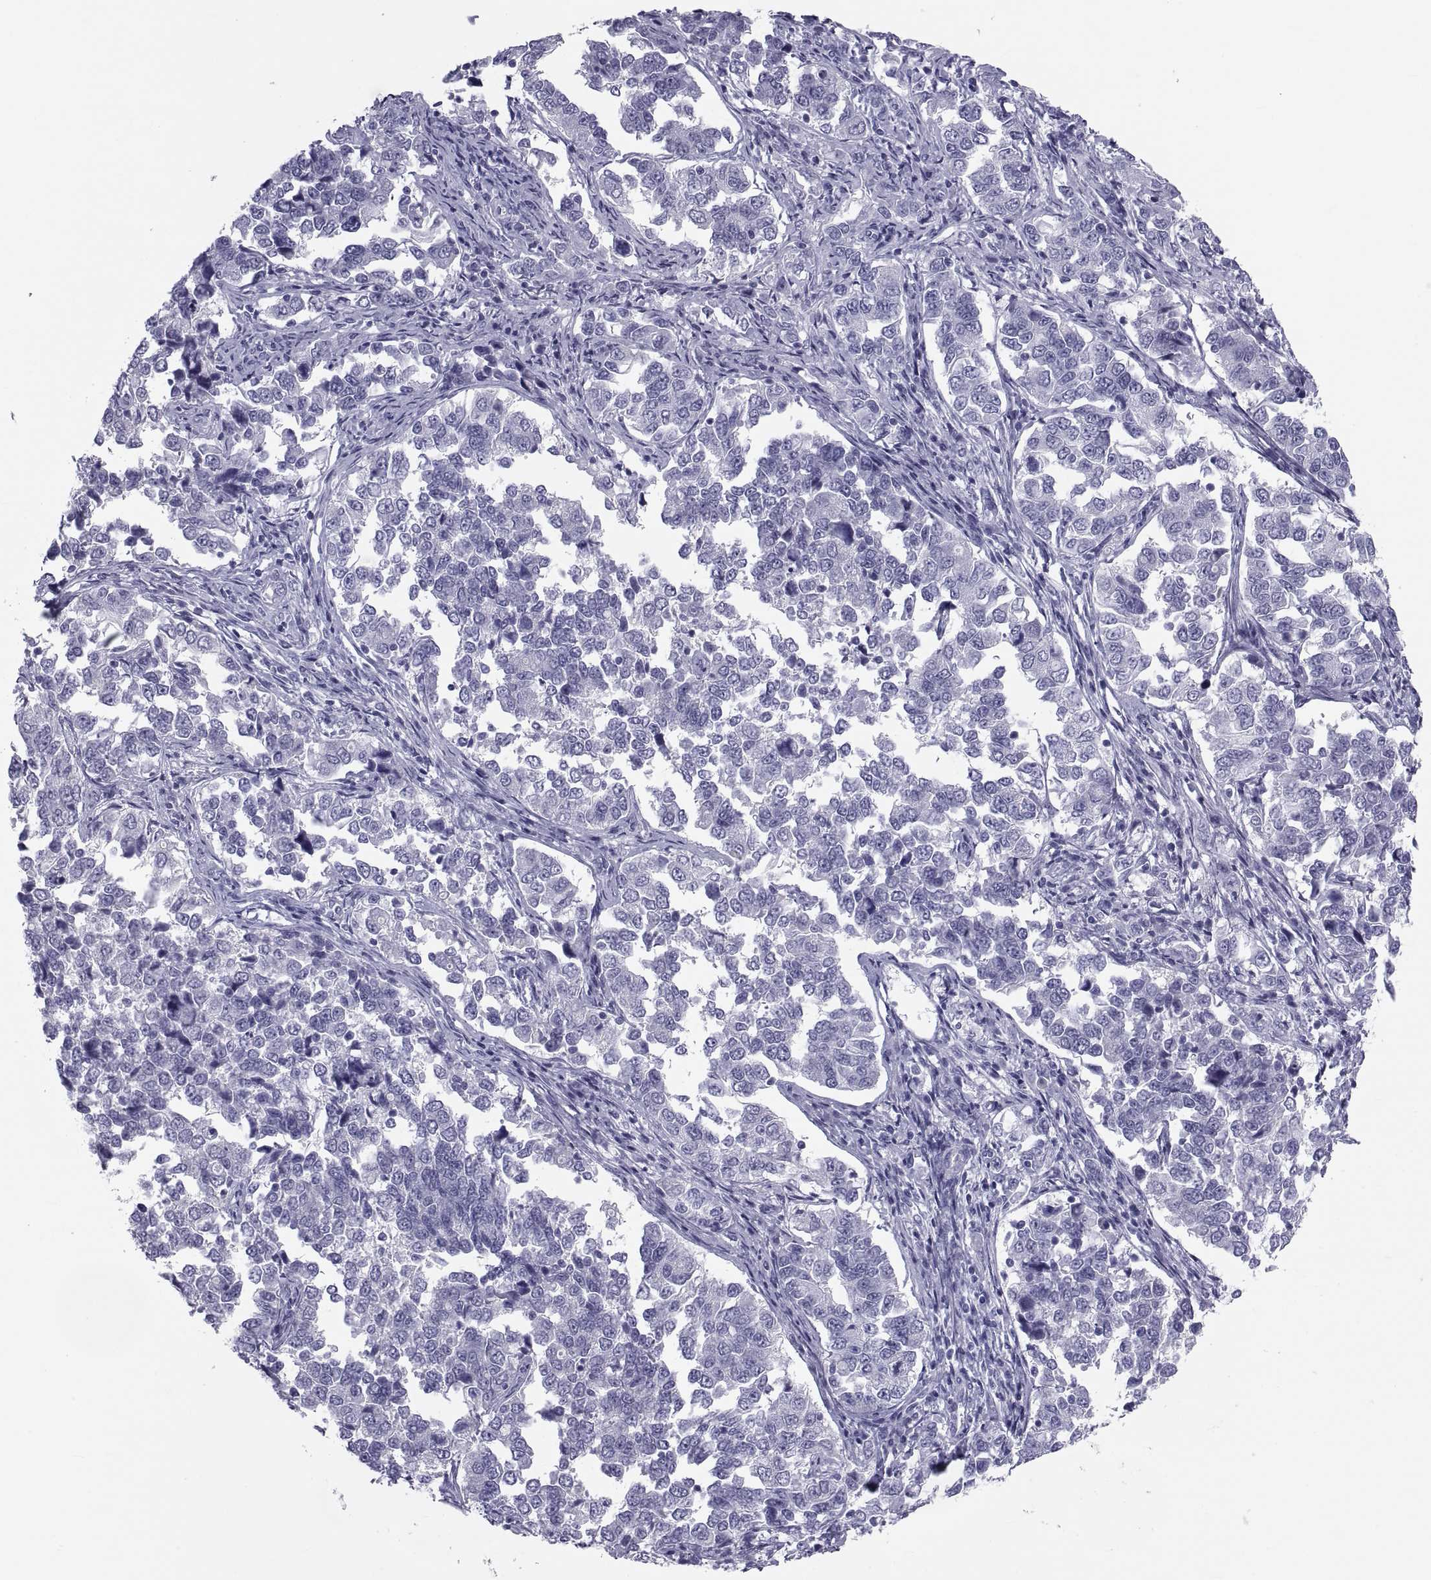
{"staining": {"intensity": "negative", "quantity": "none", "location": "none"}, "tissue": "endometrial cancer", "cell_type": "Tumor cells", "image_type": "cancer", "snomed": [{"axis": "morphology", "description": "Adenocarcinoma, NOS"}, {"axis": "topography", "description": "Endometrium"}], "caption": "DAB immunohistochemical staining of human endometrial cancer (adenocarcinoma) reveals no significant staining in tumor cells.", "gene": "DEFB129", "patient": {"sex": "female", "age": 43}}